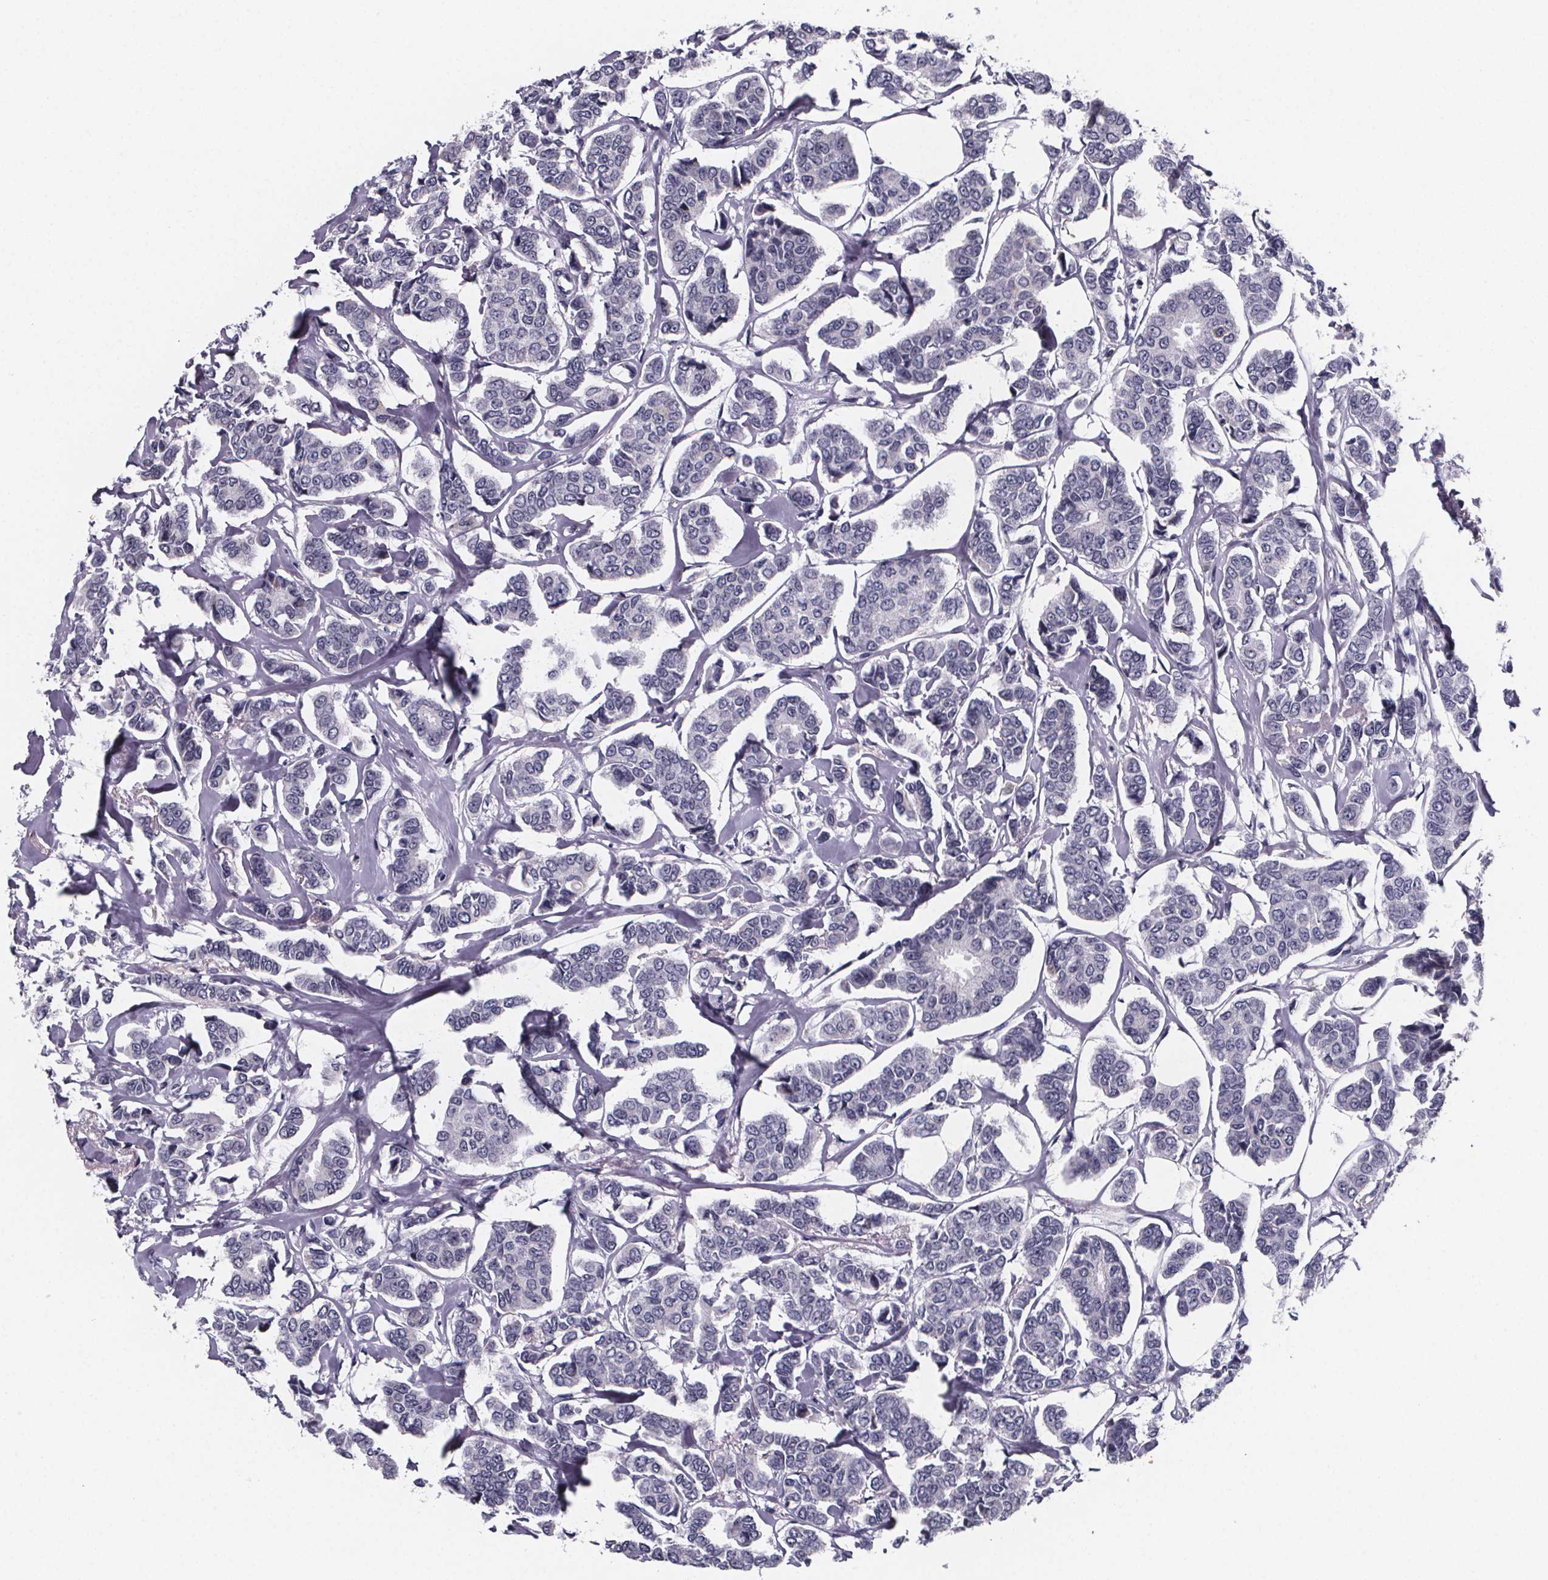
{"staining": {"intensity": "negative", "quantity": "none", "location": "none"}, "tissue": "breast cancer", "cell_type": "Tumor cells", "image_type": "cancer", "snomed": [{"axis": "morphology", "description": "Duct carcinoma"}, {"axis": "topography", "description": "Breast"}], "caption": "Immunohistochemistry of human infiltrating ductal carcinoma (breast) displays no expression in tumor cells.", "gene": "PAH", "patient": {"sex": "female", "age": 94}}